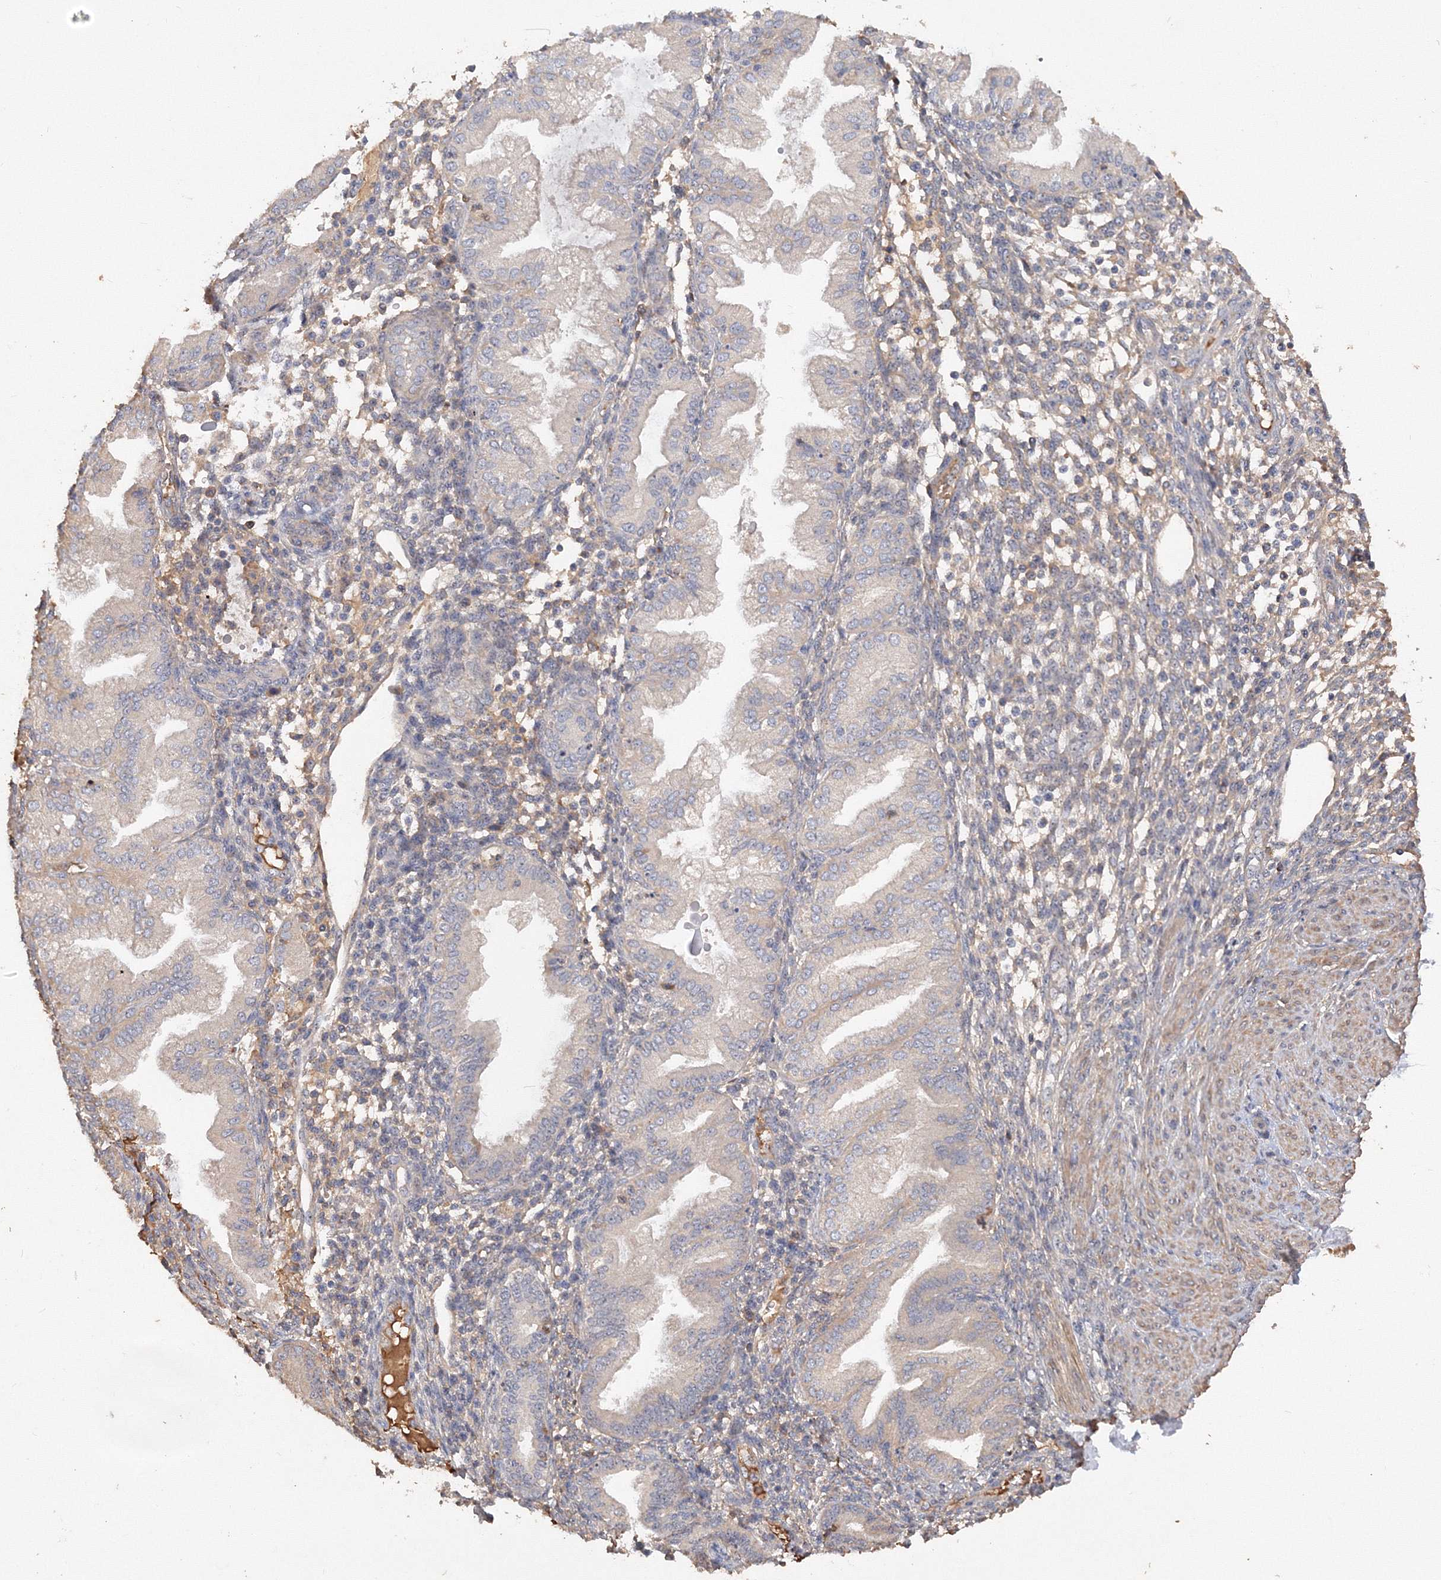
{"staining": {"intensity": "weak", "quantity": "<25%", "location": "cytoplasmic/membranous"}, "tissue": "endometrium", "cell_type": "Cells in endometrial stroma", "image_type": "normal", "snomed": [{"axis": "morphology", "description": "Normal tissue, NOS"}, {"axis": "topography", "description": "Endometrium"}], "caption": "IHC of benign endometrium reveals no expression in cells in endometrial stroma.", "gene": "GRINA", "patient": {"sex": "female", "age": 53}}